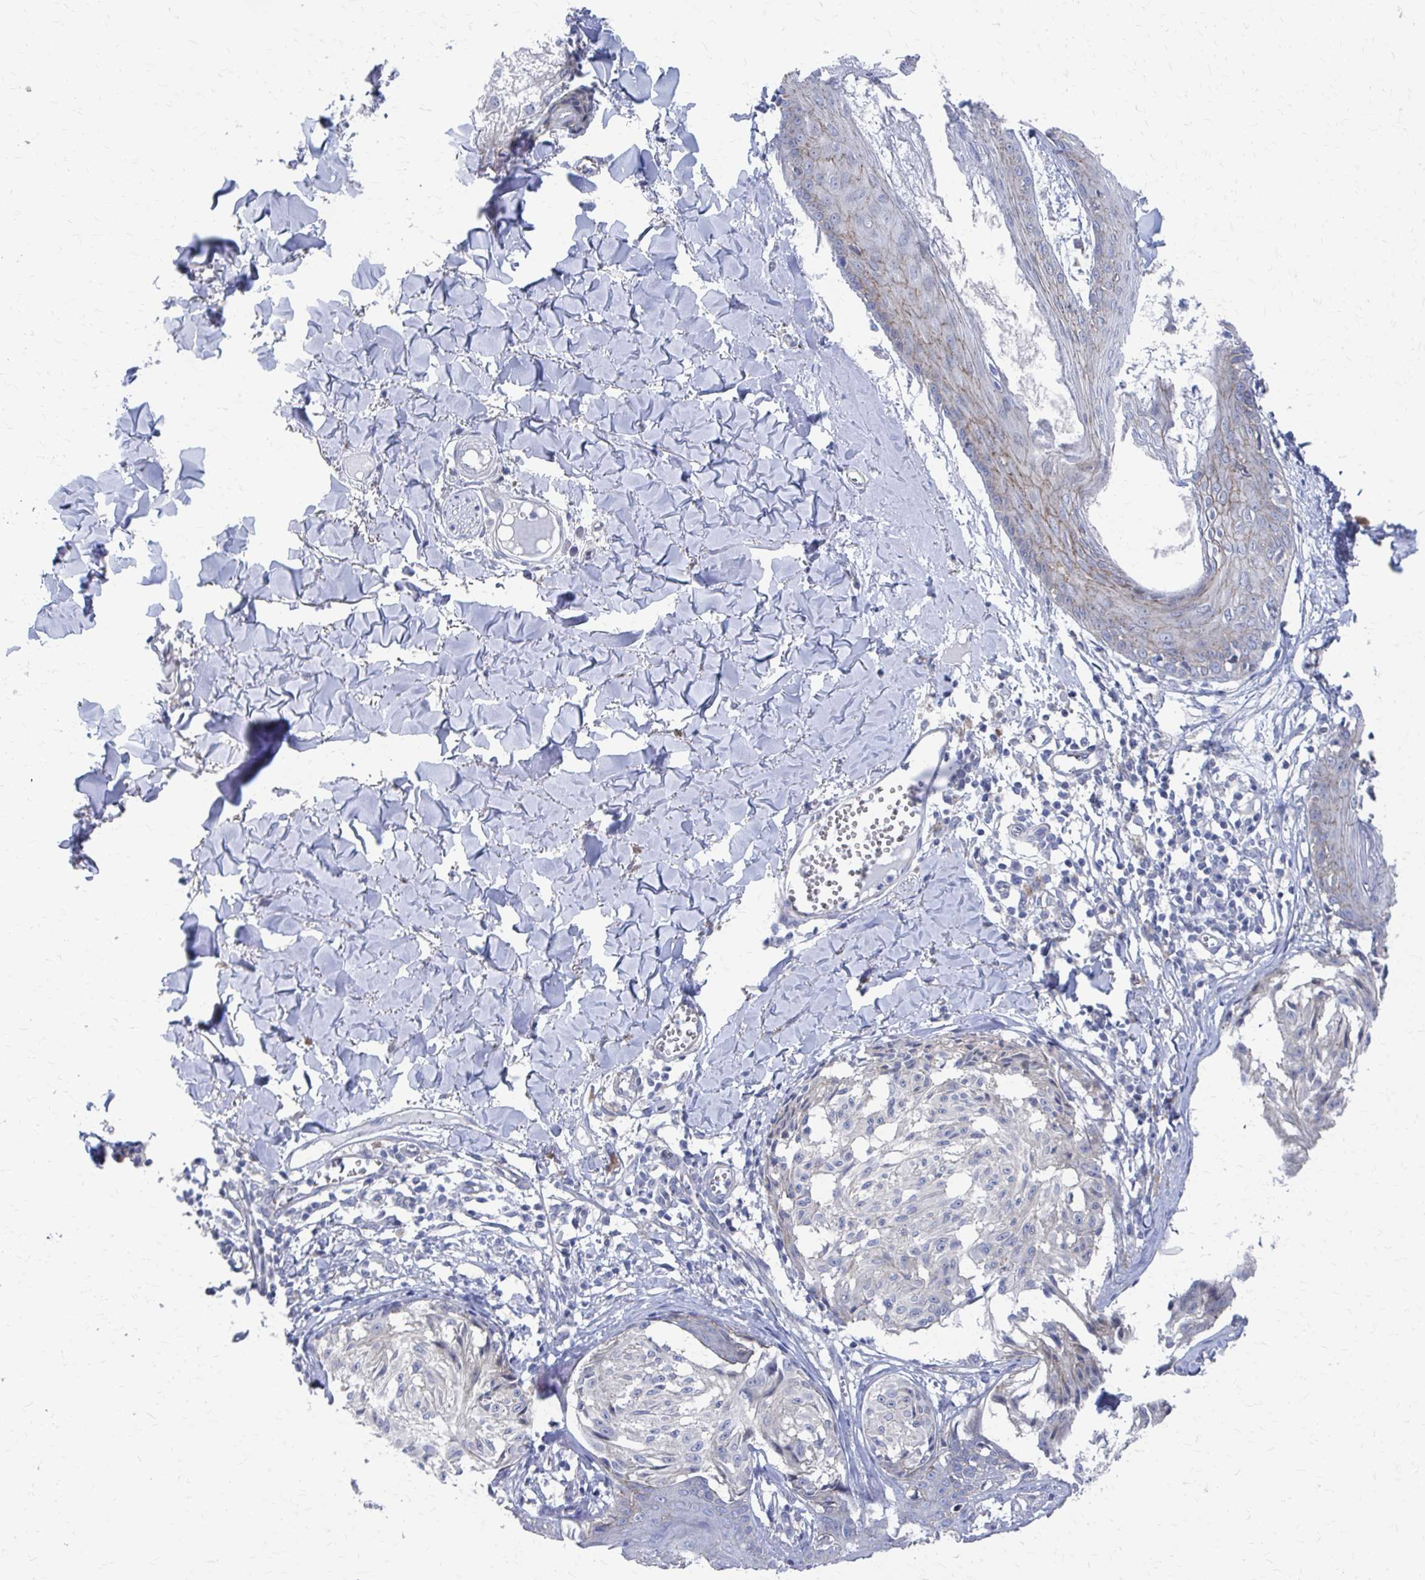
{"staining": {"intensity": "negative", "quantity": "none", "location": "none"}, "tissue": "melanoma", "cell_type": "Tumor cells", "image_type": "cancer", "snomed": [{"axis": "morphology", "description": "Malignant melanoma, NOS"}, {"axis": "topography", "description": "Skin"}], "caption": "Immunohistochemical staining of human melanoma demonstrates no significant positivity in tumor cells.", "gene": "PLEKHG7", "patient": {"sex": "female", "age": 43}}